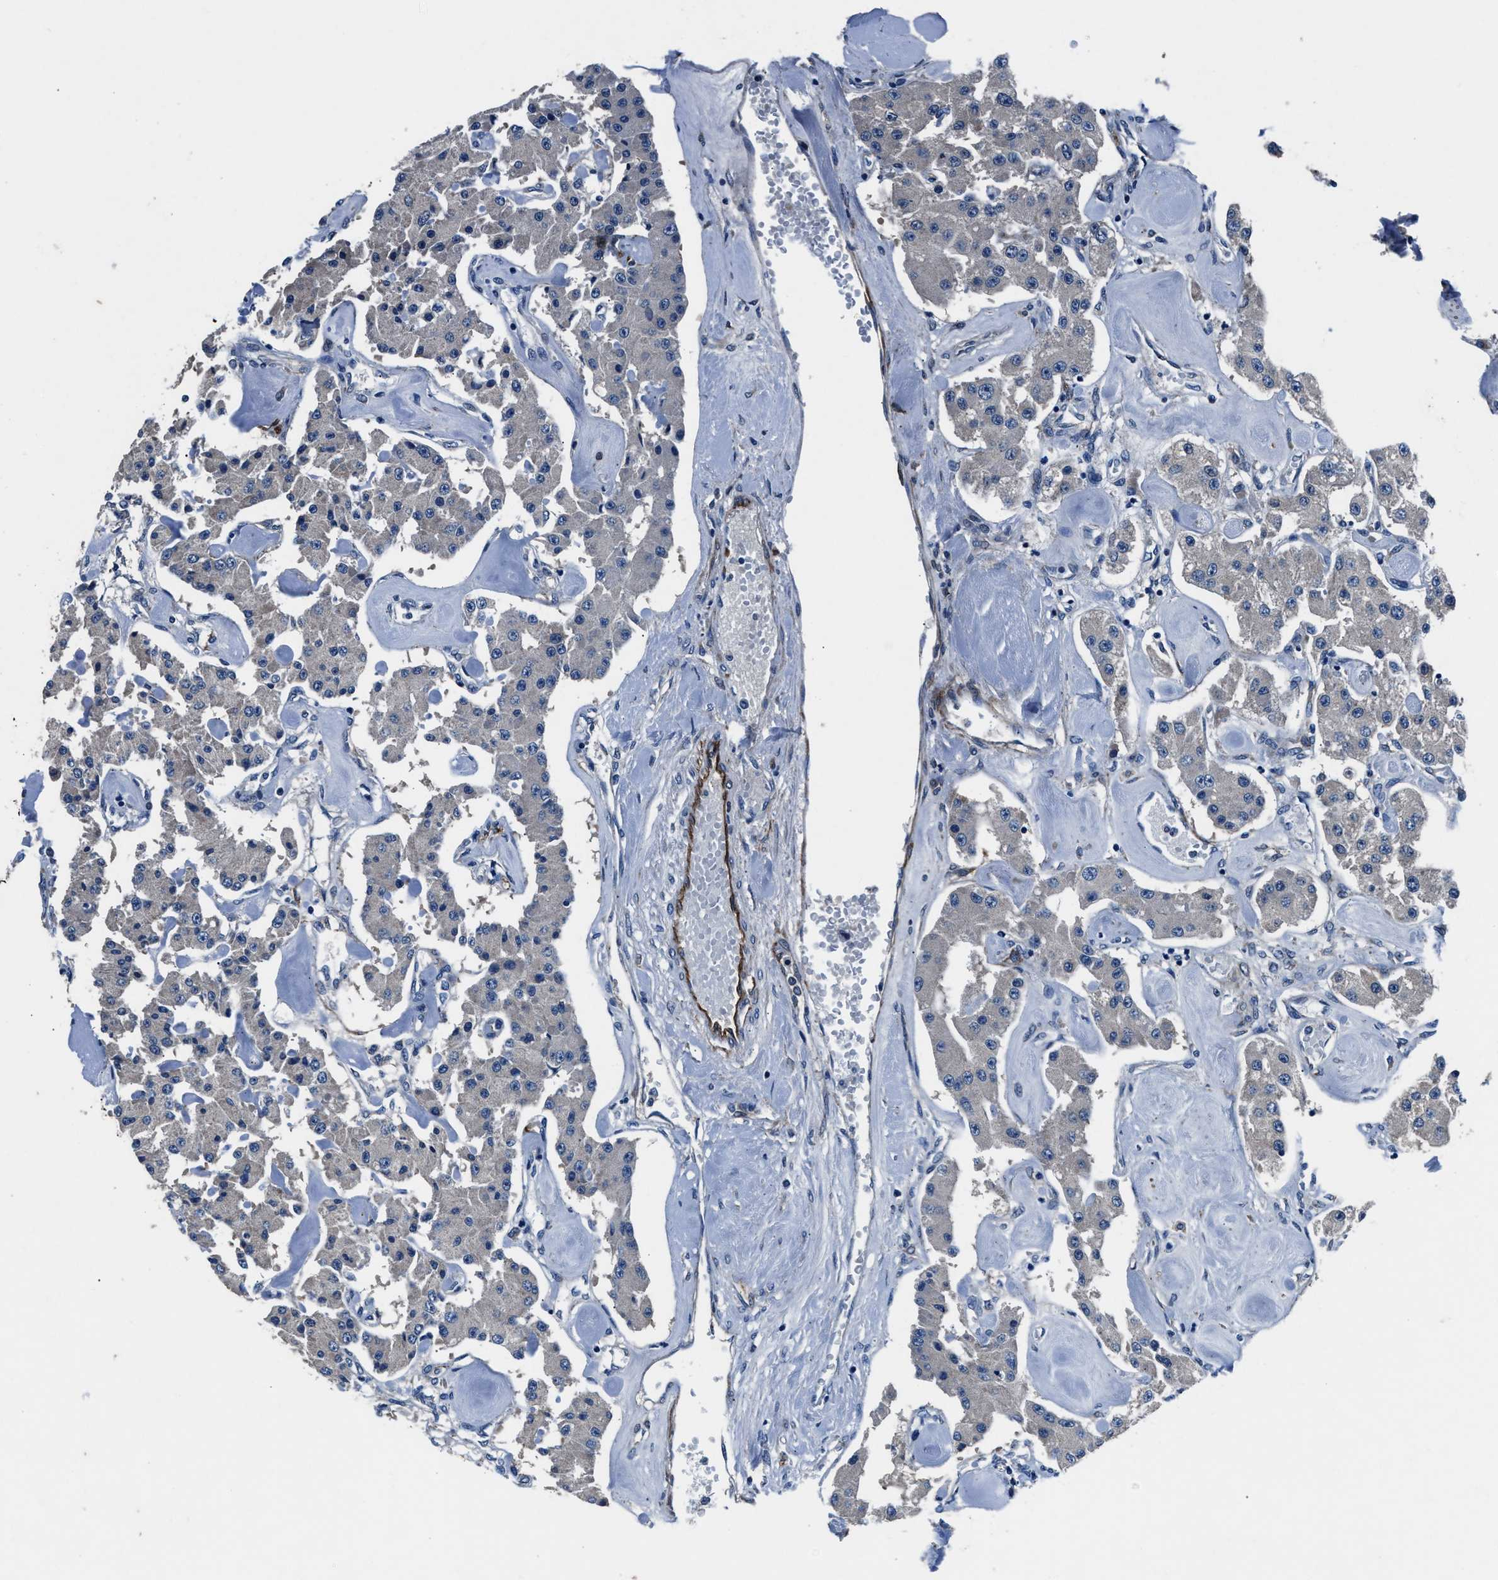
{"staining": {"intensity": "negative", "quantity": "none", "location": "none"}, "tissue": "carcinoid", "cell_type": "Tumor cells", "image_type": "cancer", "snomed": [{"axis": "morphology", "description": "Carcinoid, malignant, NOS"}, {"axis": "topography", "description": "Pancreas"}], "caption": "An immunohistochemistry photomicrograph of carcinoid (malignant) is shown. There is no staining in tumor cells of carcinoid (malignant). (DAB IHC with hematoxylin counter stain).", "gene": "PRTFDC1", "patient": {"sex": "male", "age": 41}}